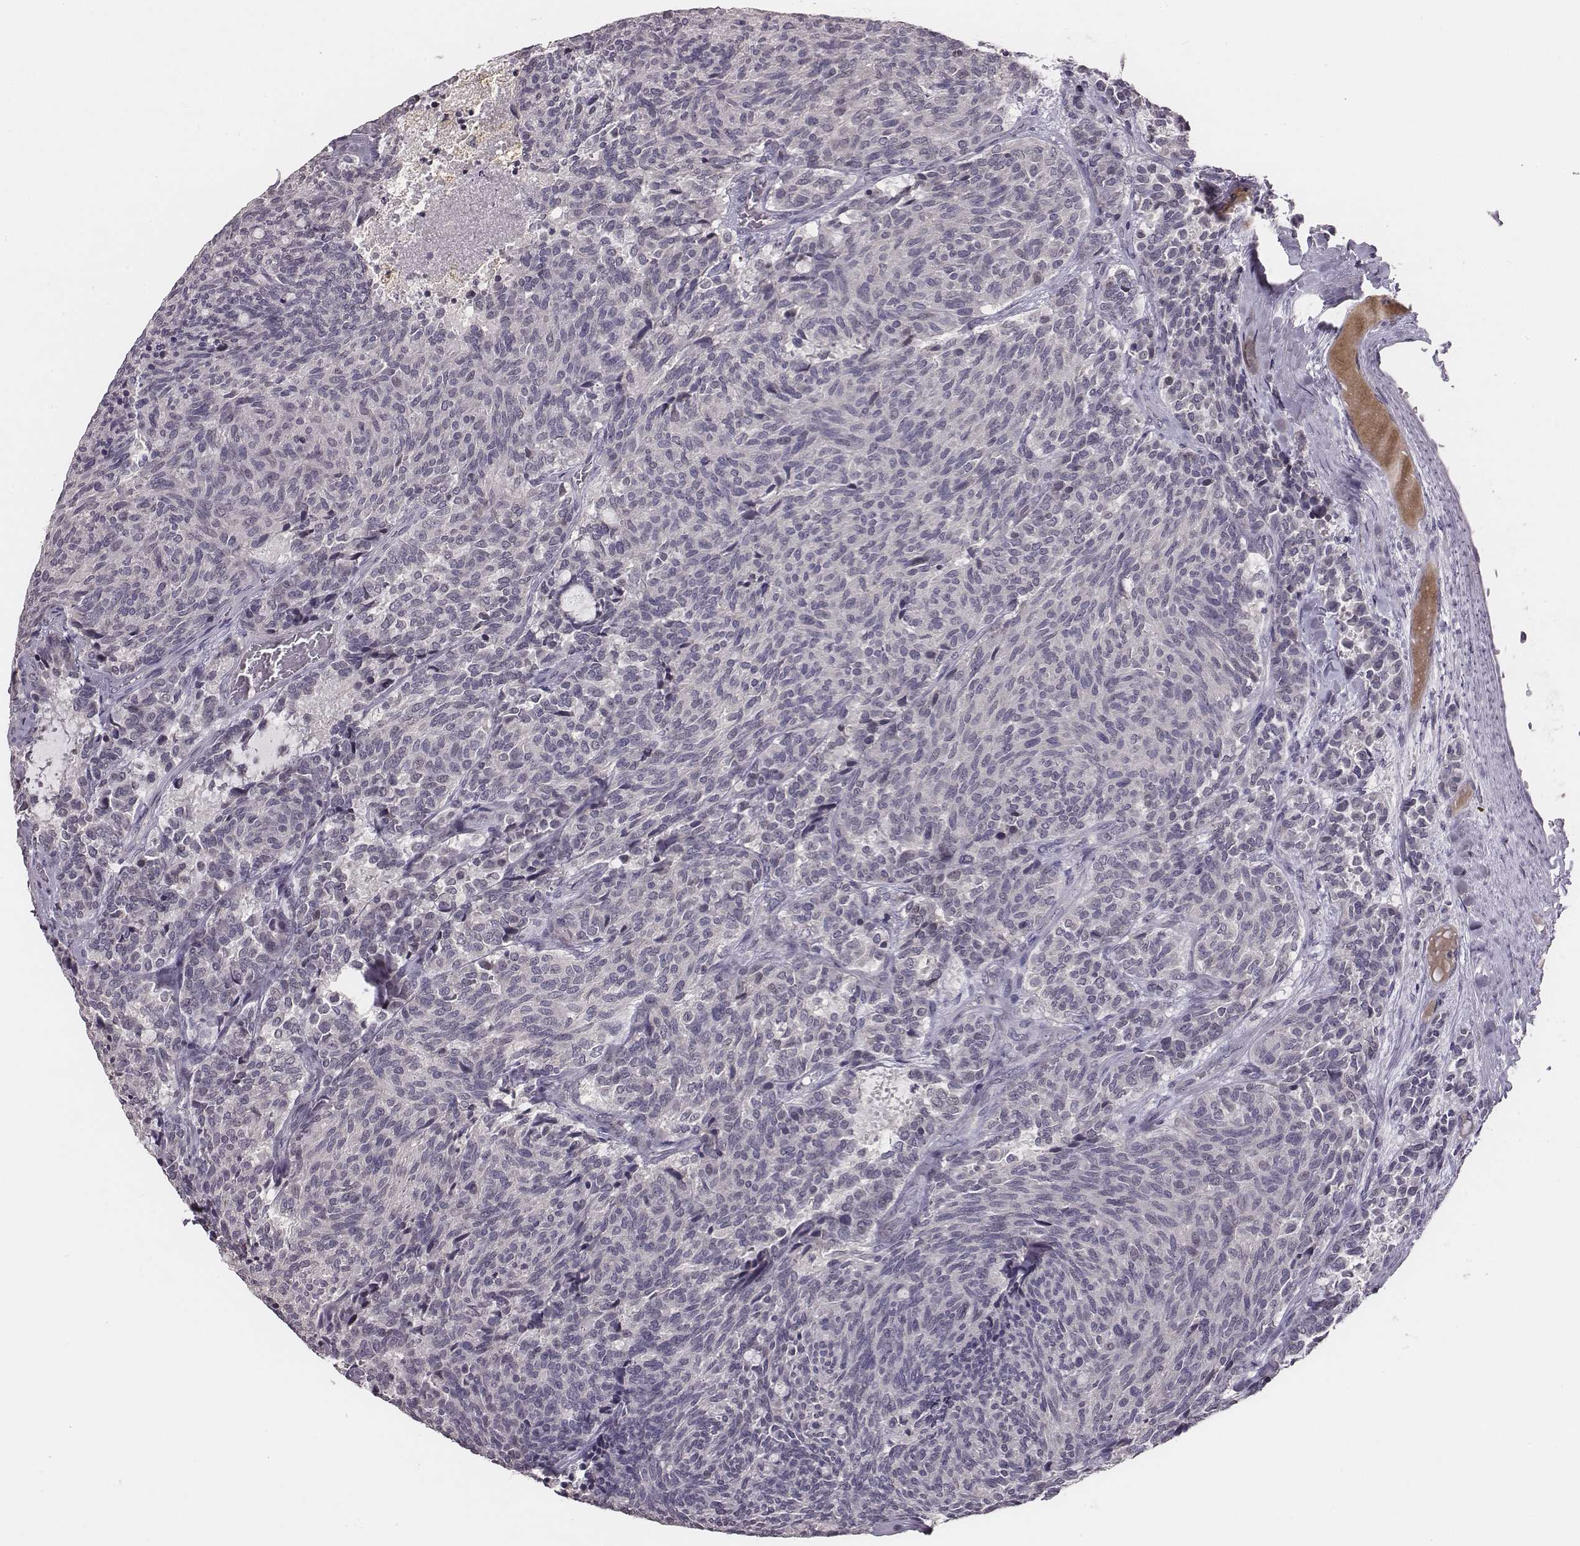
{"staining": {"intensity": "negative", "quantity": "none", "location": "none"}, "tissue": "carcinoid", "cell_type": "Tumor cells", "image_type": "cancer", "snomed": [{"axis": "morphology", "description": "Carcinoid, malignant, NOS"}, {"axis": "topography", "description": "Pancreas"}], "caption": "The micrograph shows no staining of tumor cells in carcinoid (malignant).", "gene": "SLC22A6", "patient": {"sex": "female", "age": 54}}